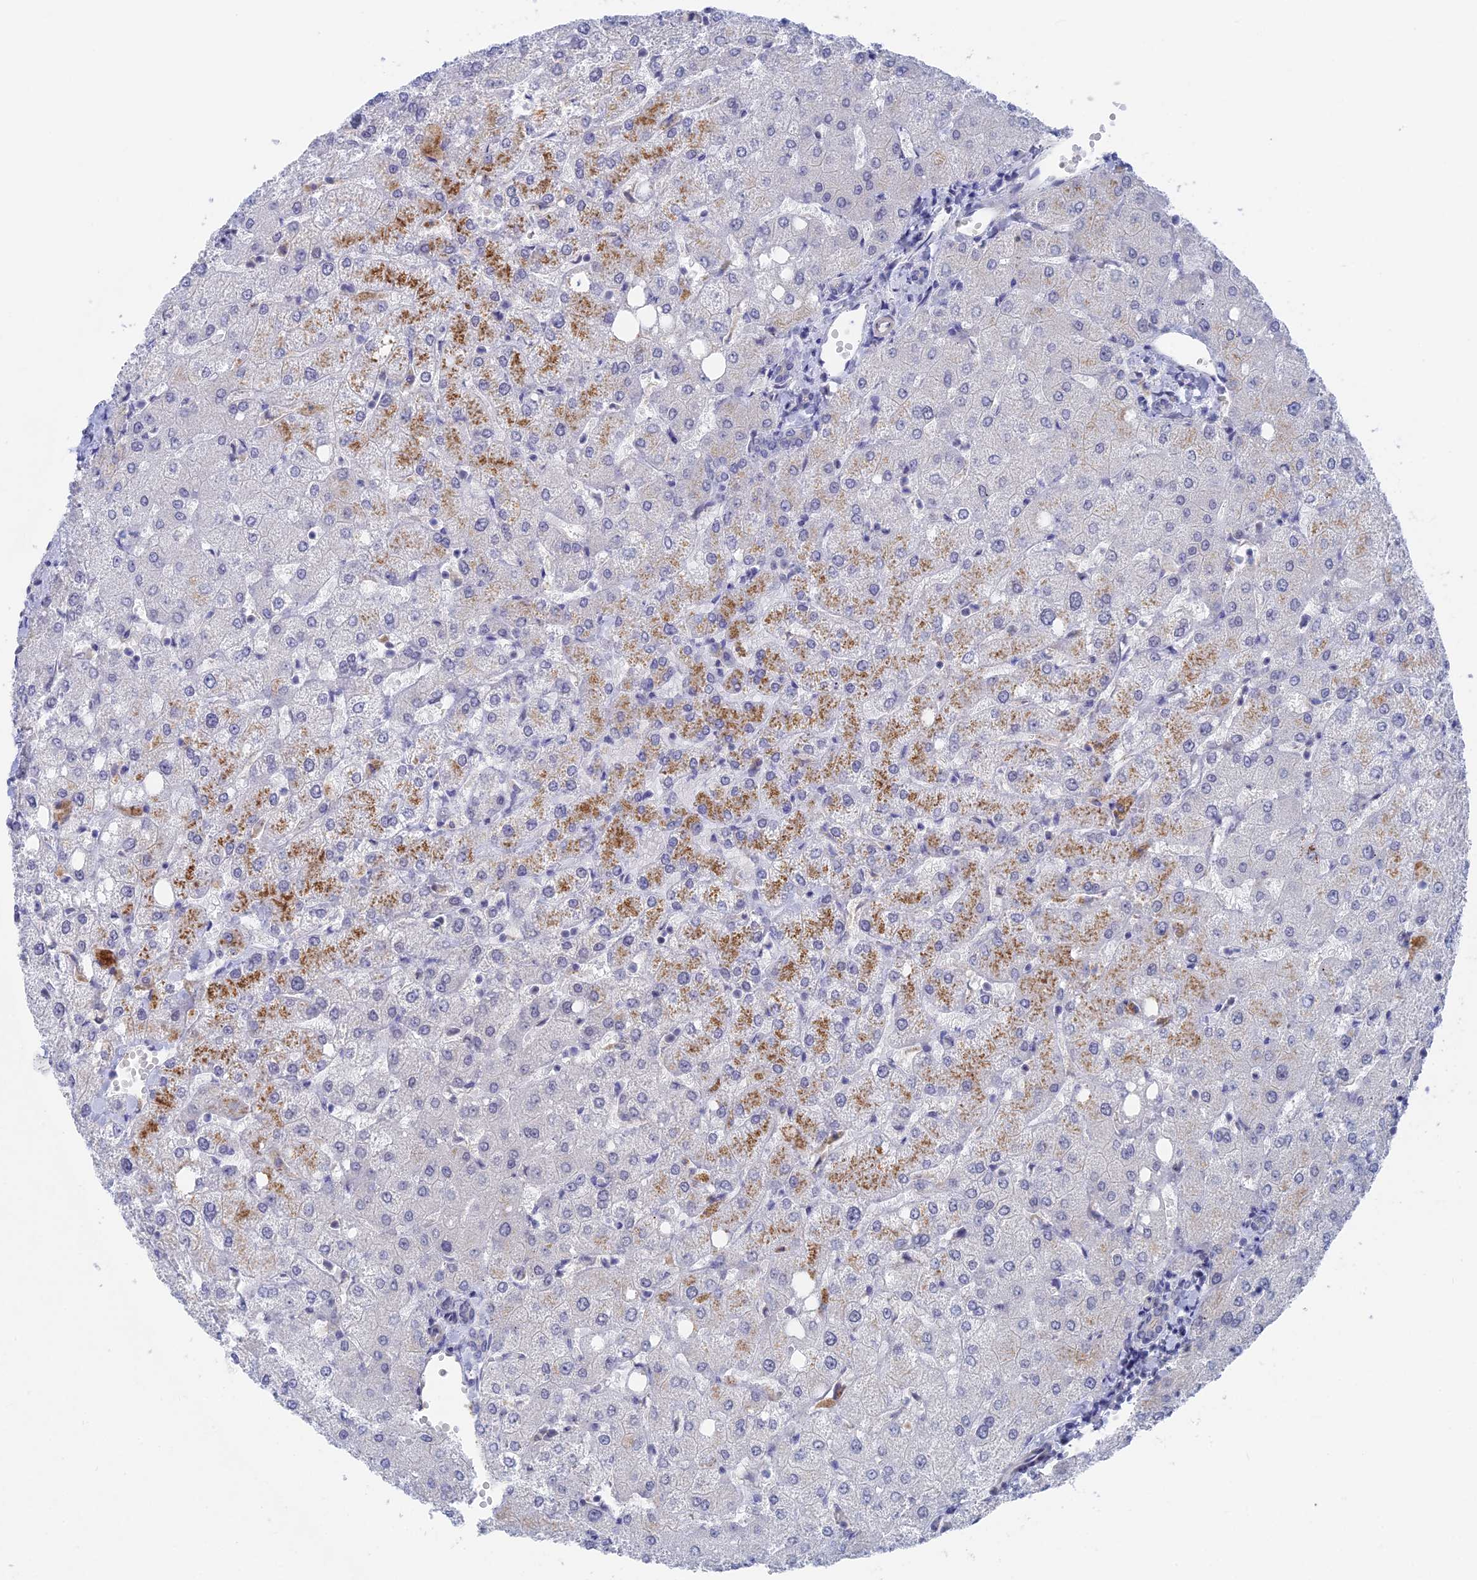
{"staining": {"intensity": "negative", "quantity": "none", "location": "none"}, "tissue": "liver", "cell_type": "Cholangiocytes", "image_type": "normal", "snomed": [{"axis": "morphology", "description": "Normal tissue, NOS"}, {"axis": "topography", "description": "Liver"}], "caption": "Immunohistochemistry (IHC) image of normal liver stained for a protein (brown), which reveals no staining in cholangiocytes.", "gene": "BRD2", "patient": {"sex": "female", "age": 54}}